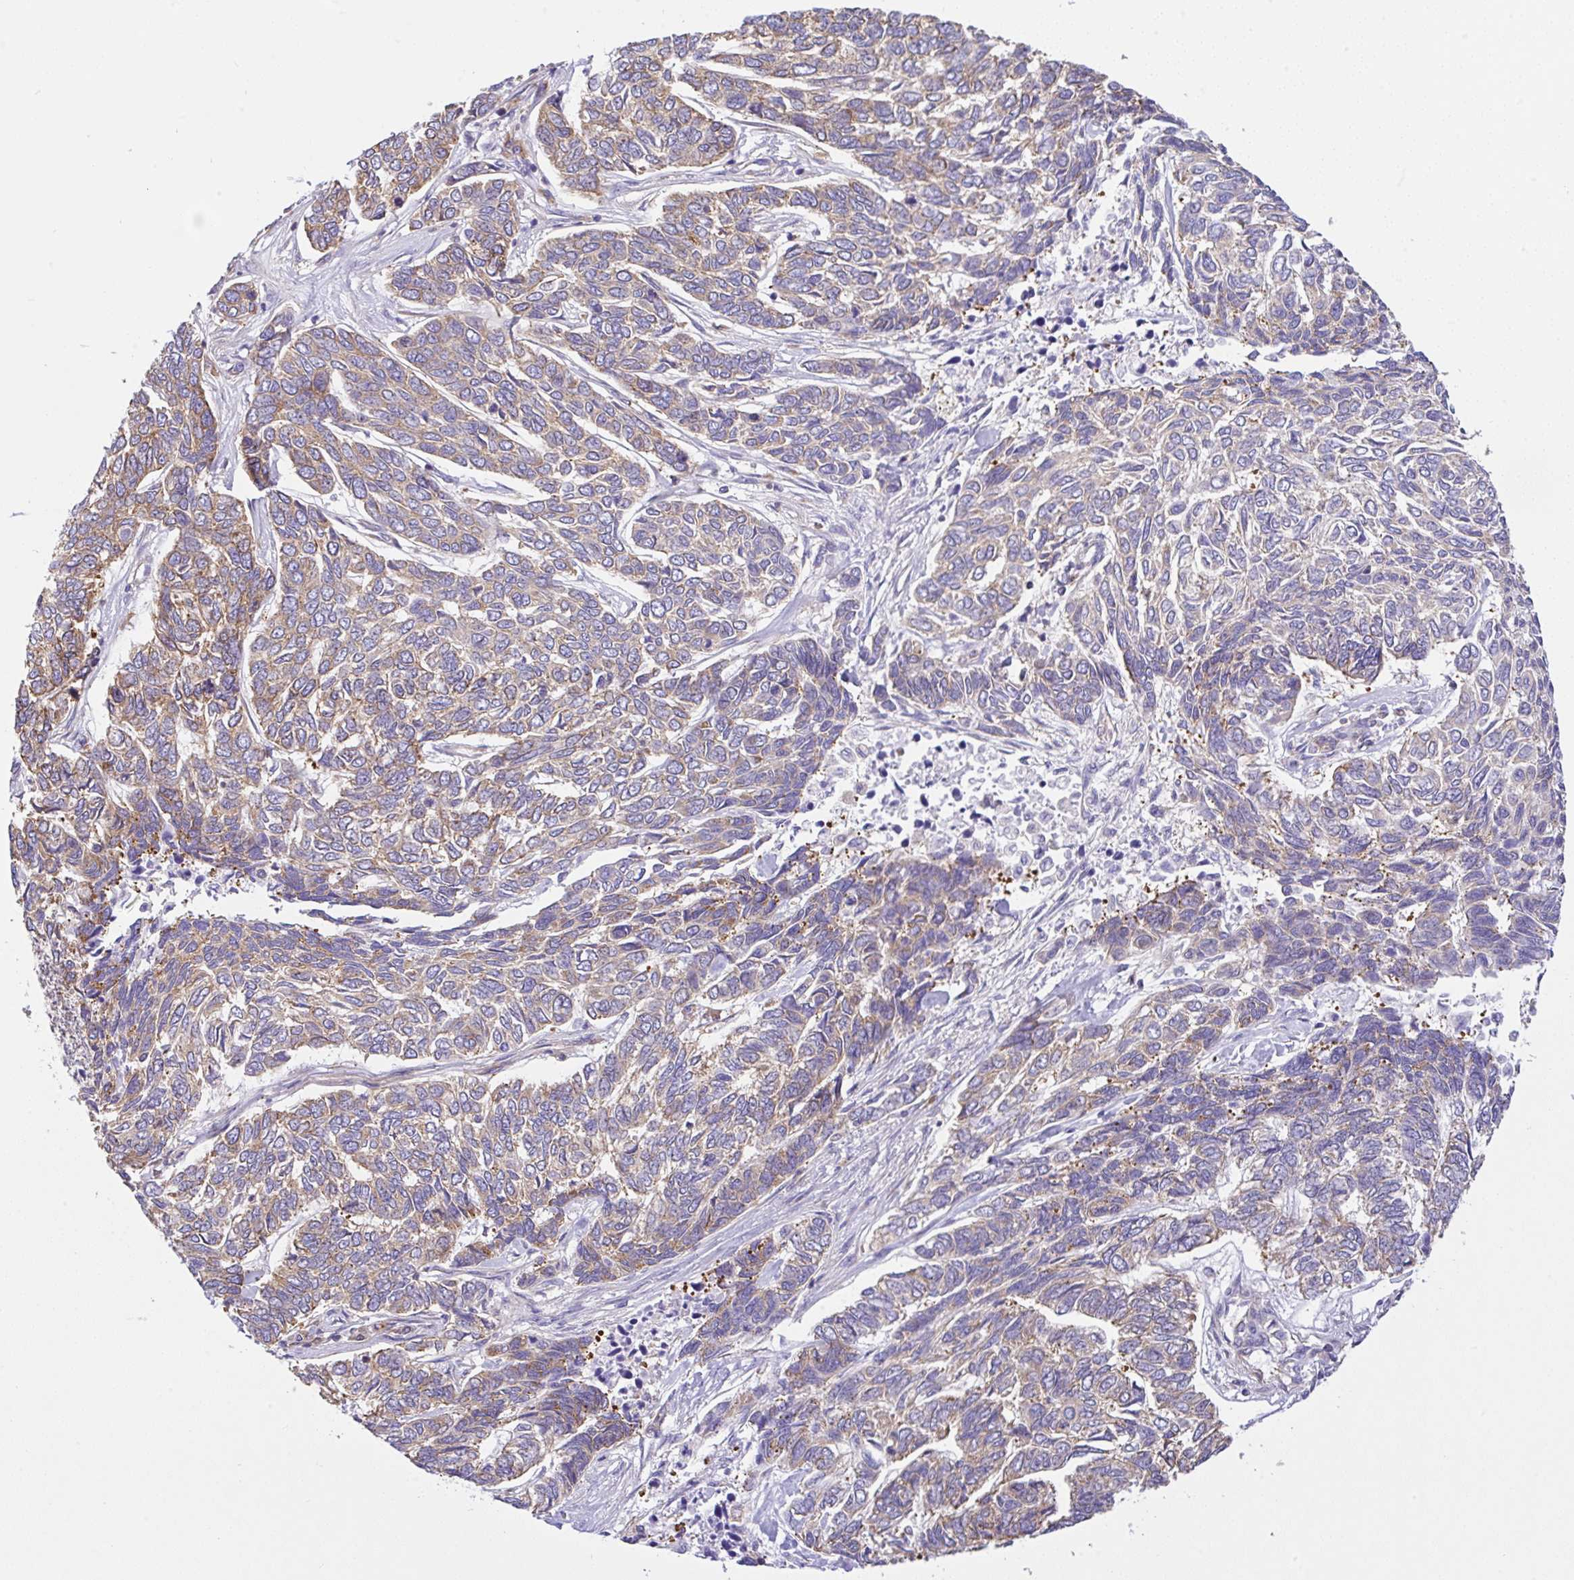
{"staining": {"intensity": "weak", "quantity": "25%-75%", "location": "cytoplasmic/membranous"}, "tissue": "skin cancer", "cell_type": "Tumor cells", "image_type": "cancer", "snomed": [{"axis": "morphology", "description": "Basal cell carcinoma"}, {"axis": "topography", "description": "Skin"}], "caption": "Human basal cell carcinoma (skin) stained with a brown dye exhibits weak cytoplasmic/membranous positive positivity in about 25%-75% of tumor cells.", "gene": "GFPT2", "patient": {"sex": "female", "age": 65}}